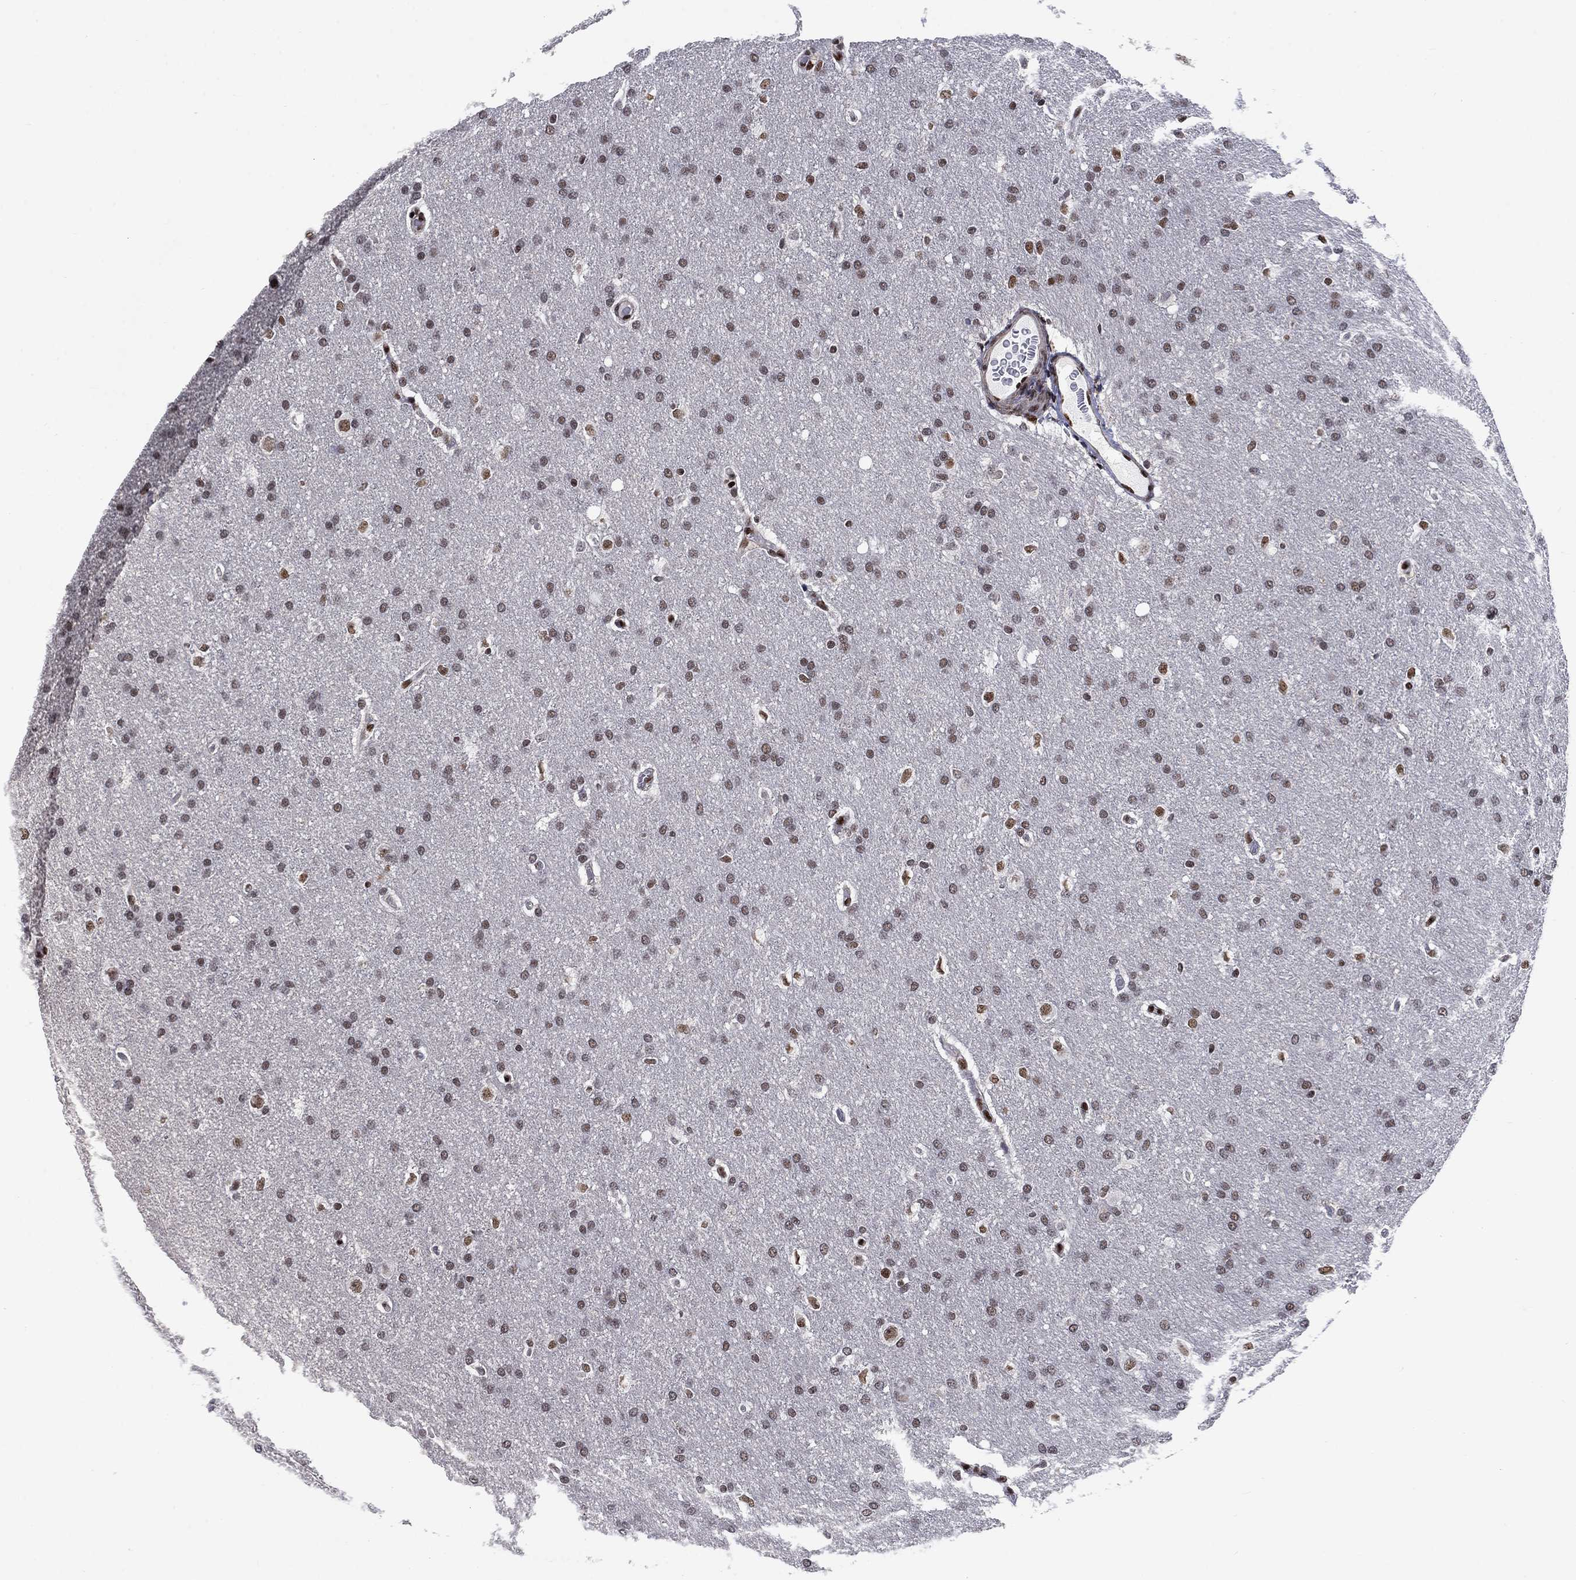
{"staining": {"intensity": "moderate", "quantity": "<25%", "location": "nuclear"}, "tissue": "glioma", "cell_type": "Tumor cells", "image_type": "cancer", "snomed": [{"axis": "morphology", "description": "Glioma, malignant, Low grade"}, {"axis": "topography", "description": "Brain"}], "caption": "Moderate nuclear staining for a protein is seen in about <25% of tumor cells of glioma using immunohistochemistry (IHC).", "gene": "RPRD1B", "patient": {"sex": "female", "age": 37}}